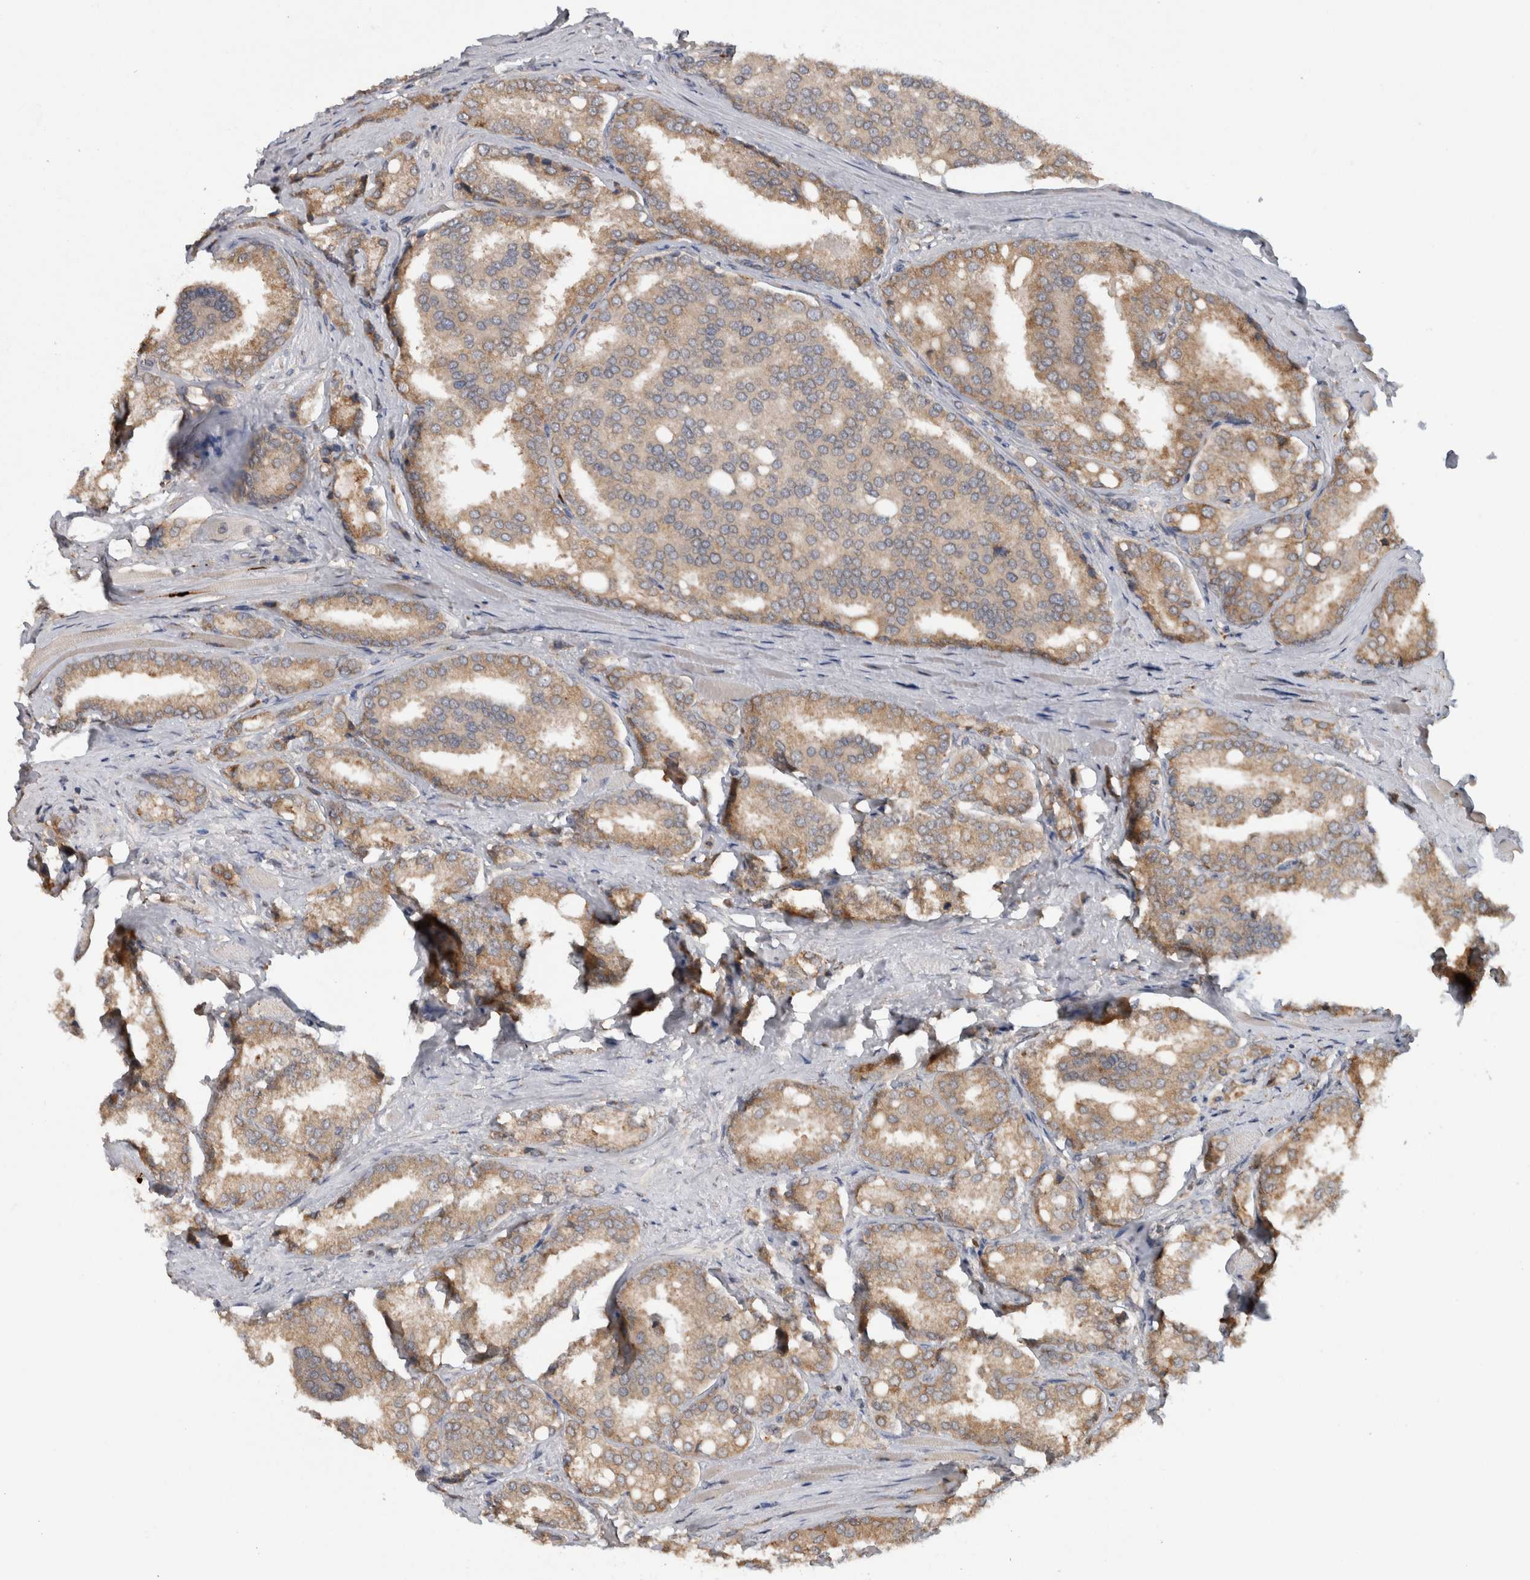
{"staining": {"intensity": "moderate", "quantity": ">75%", "location": "cytoplasmic/membranous"}, "tissue": "prostate cancer", "cell_type": "Tumor cells", "image_type": "cancer", "snomed": [{"axis": "morphology", "description": "Adenocarcinoma, High grade"}, {"axis": "topography", "description": "Prostate"}], "caption": "DAB (3,3'-diaminobenzidine) immunohistochemical staining of human prostate cancer displays moderate cytoplasmic/membranous protein positivity in about >75% of tumor cells.", "gene": "ADGRL3", "patient": {"sex": "male", "age": 50}}